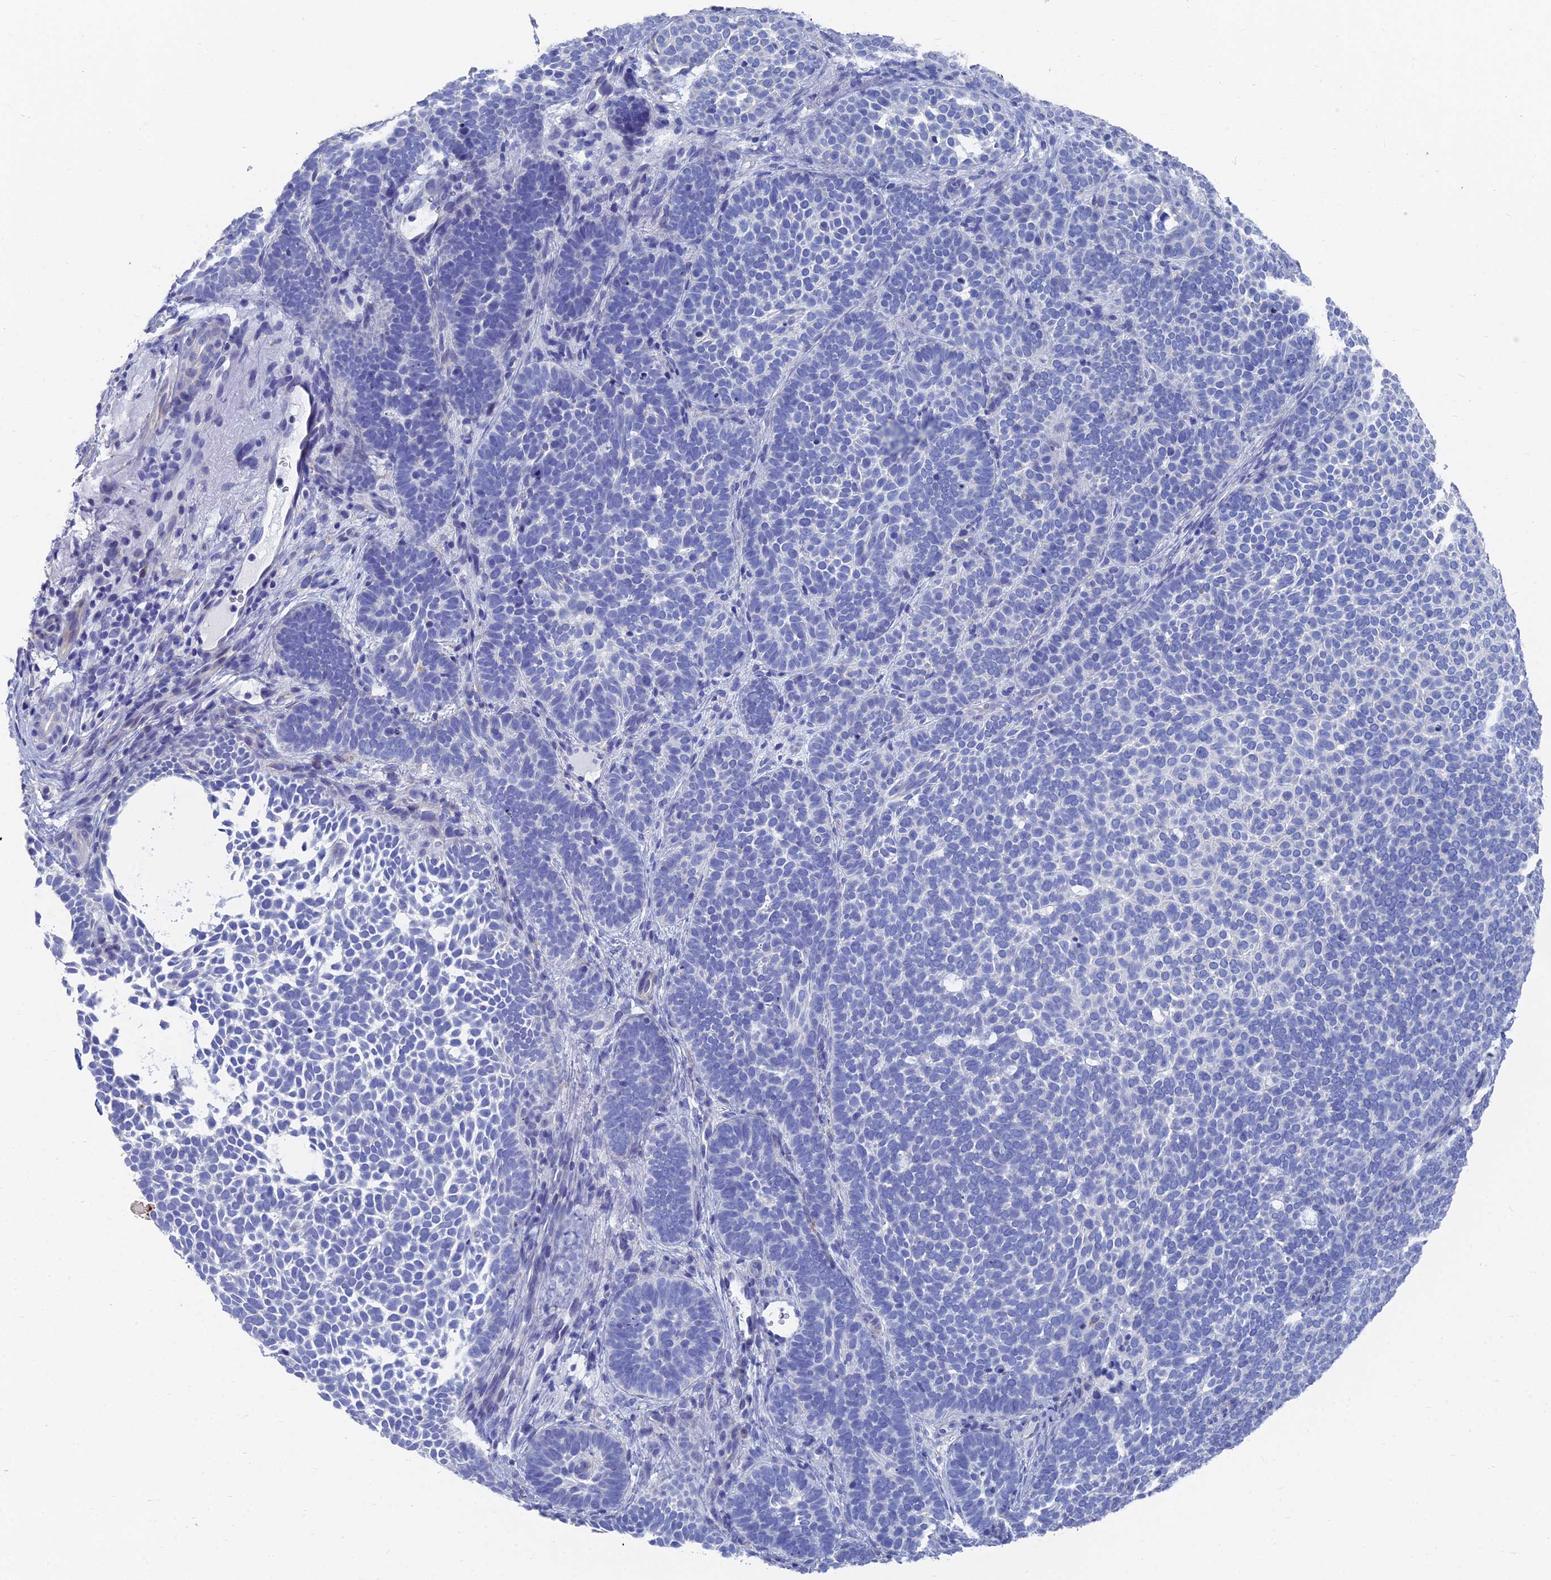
{"staining": {"intensity": "negative", "quantity": "none", "location": "none"}, "tissue": "skin cancer", "cell_type": "Tumor cells", "image_type": "cancer", "snomed": [{"axis": "morphology", "description": "Basal cell carcinoma"}, {"axis": "topography", "description": "Skin"}], "caption": "Image shows no protein expression in tumor cells of skin cancer tissue.", "gene": "TNNT3", "patient": {"sex": "female", "age": 77}}